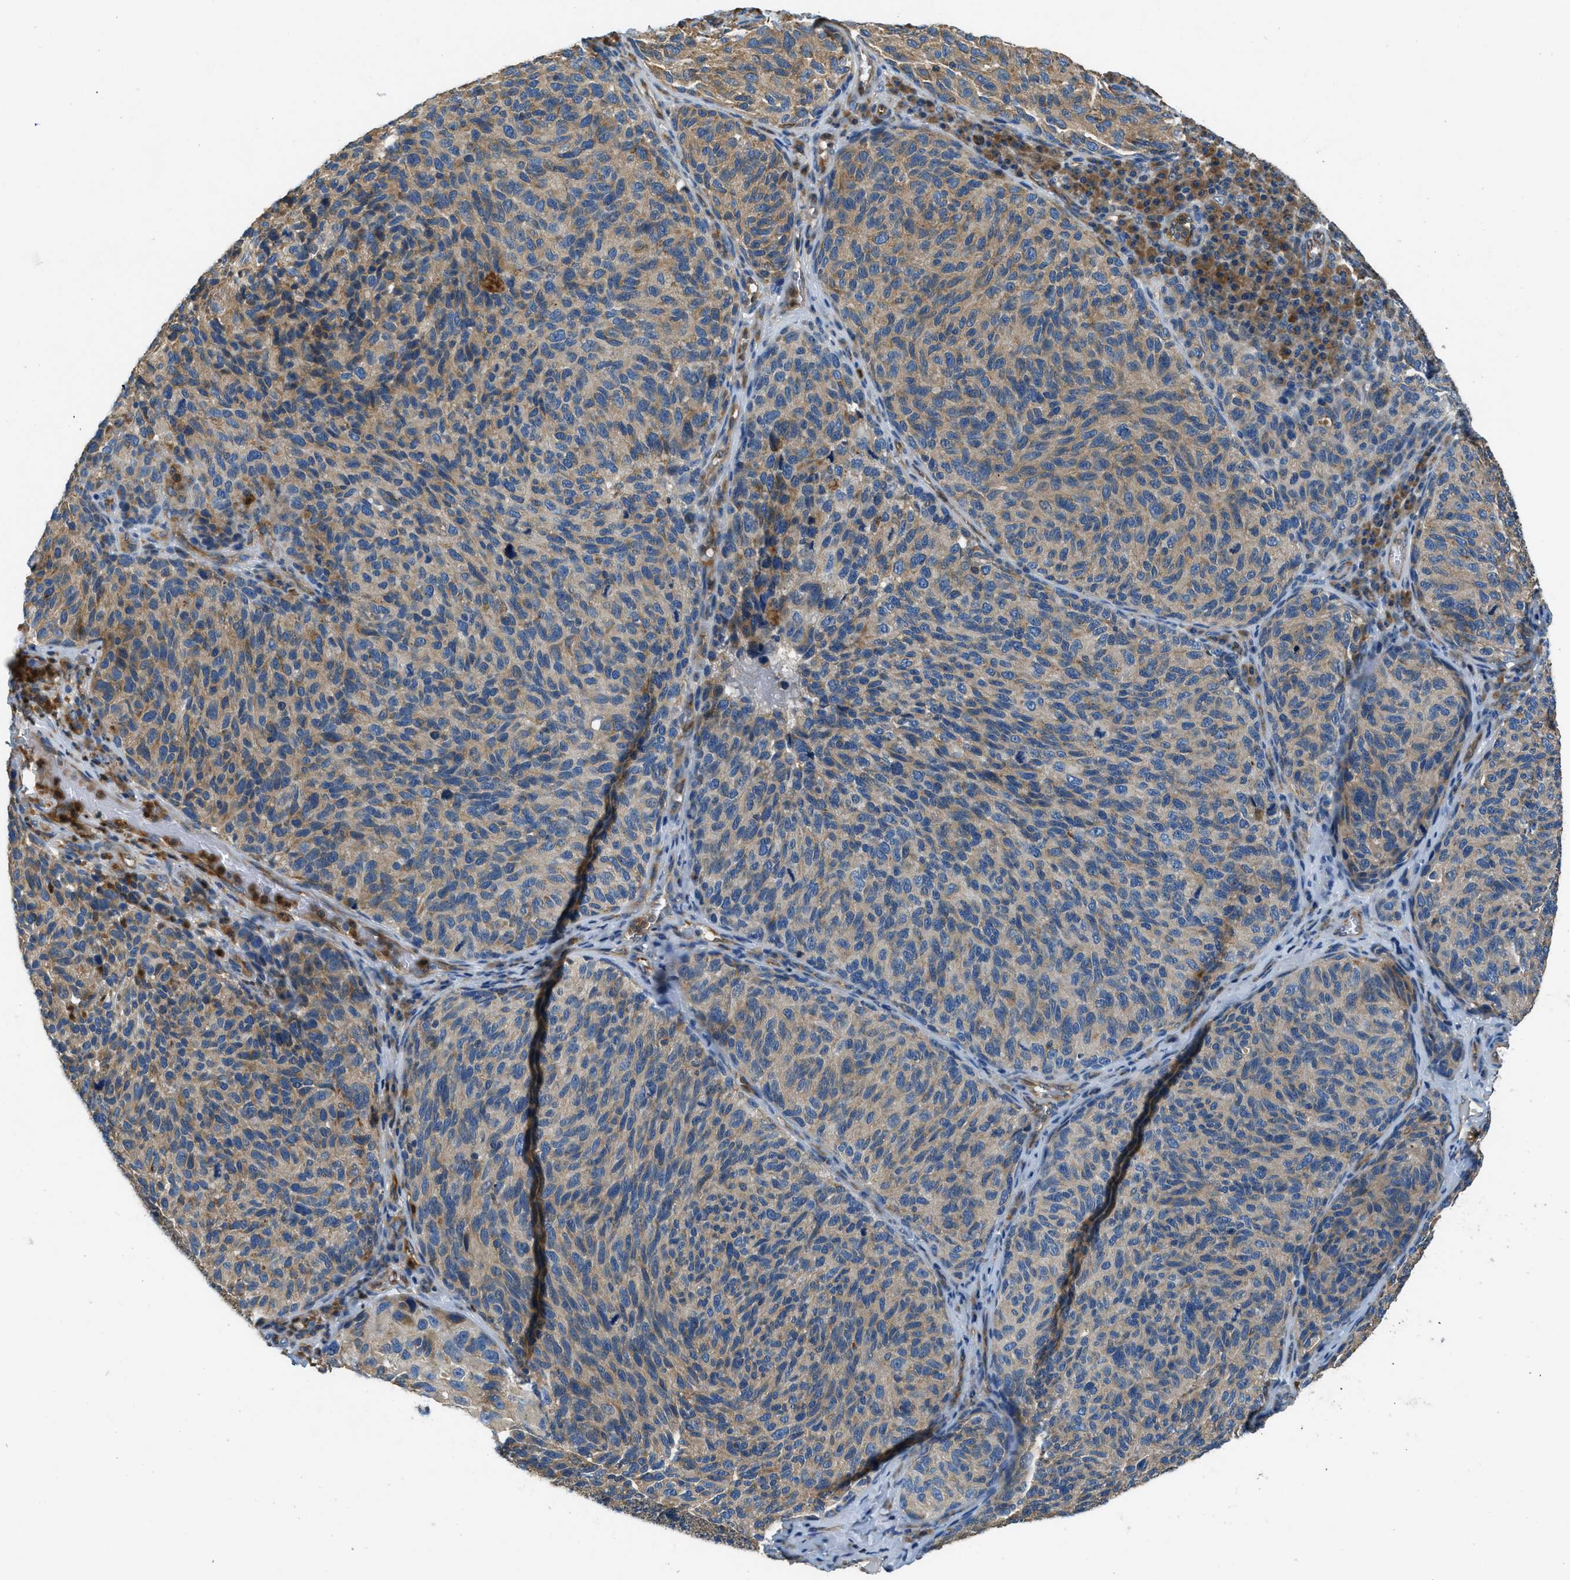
{"staining": {"intensity": "moderate", "quantity": "25%-75%", "location": "cytoplasmic/membranous"}, "tissue": "melanoma", "cell_type": "Tumor cells", "image_type": "cancer", "snomed": [{"axis": "morphology", "description": "Malignant melanoma, NOS"}, {"axis": "topography", "description": "Skin"}], "caption": "Malignant melanoma stained with a protein marker exhibits moderate staining in tumor cells.", "gene": "GIMAP8", "patient": {"sex": "female", "age": 73}}